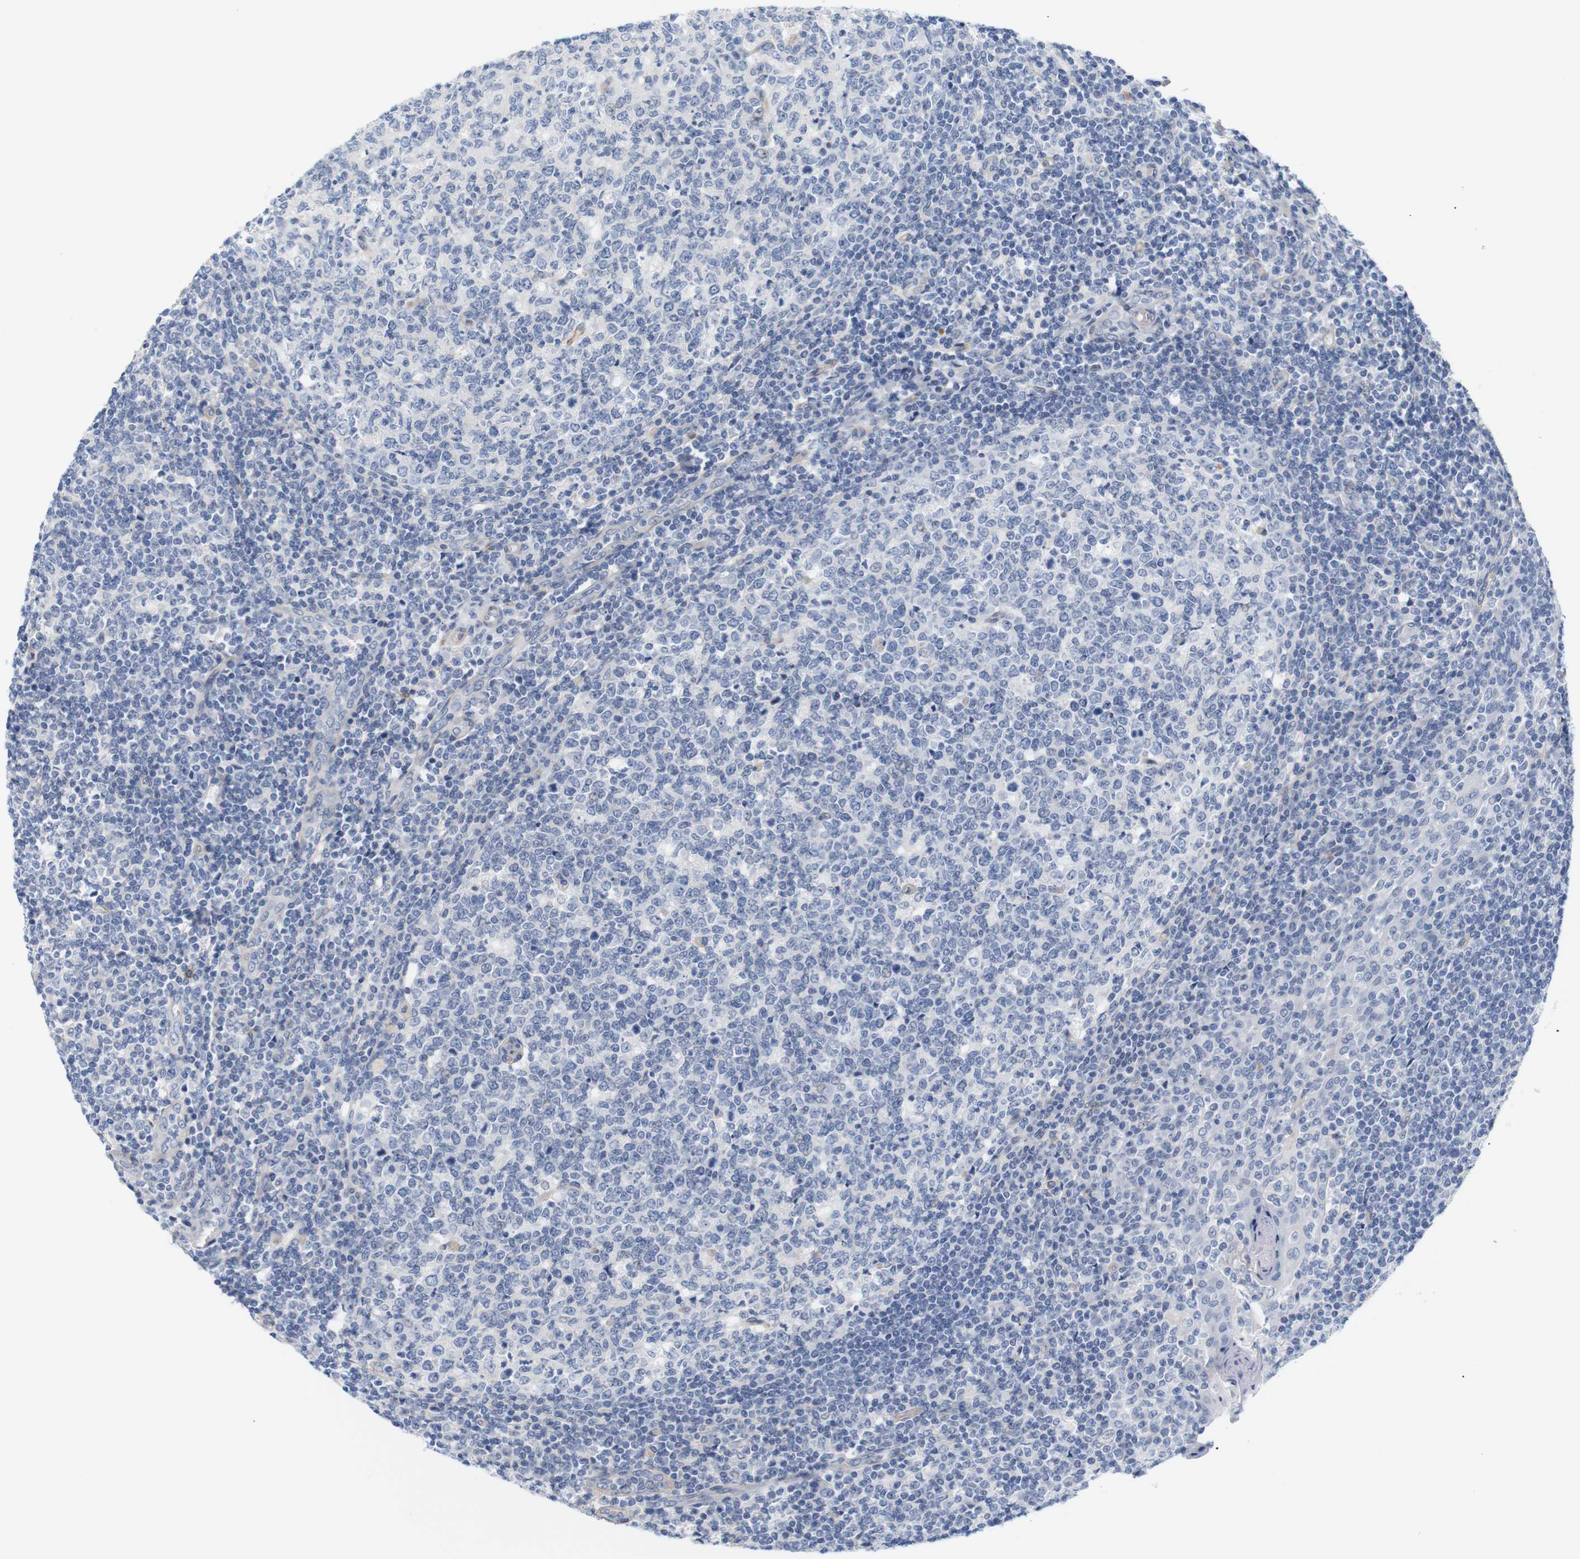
{"staining": {"intensity": "negative", "quantity": "none", "location": "none"}, "tissue": "tonsil", "cell_type": "Germinal center cells", "image_type": "normal", "snomed": [{"axis": "morphology", "description": "Normal tissue, NOS"}, {"axis": "topography", "description": "Tonsil"}], "caption": "This is a image of immunohistochemistry (IHC) staining of normal tonsil, which shows no expression in germinal center cells.", "gene": "STMN3", "patient": {"sex": "female", "age": 19}}